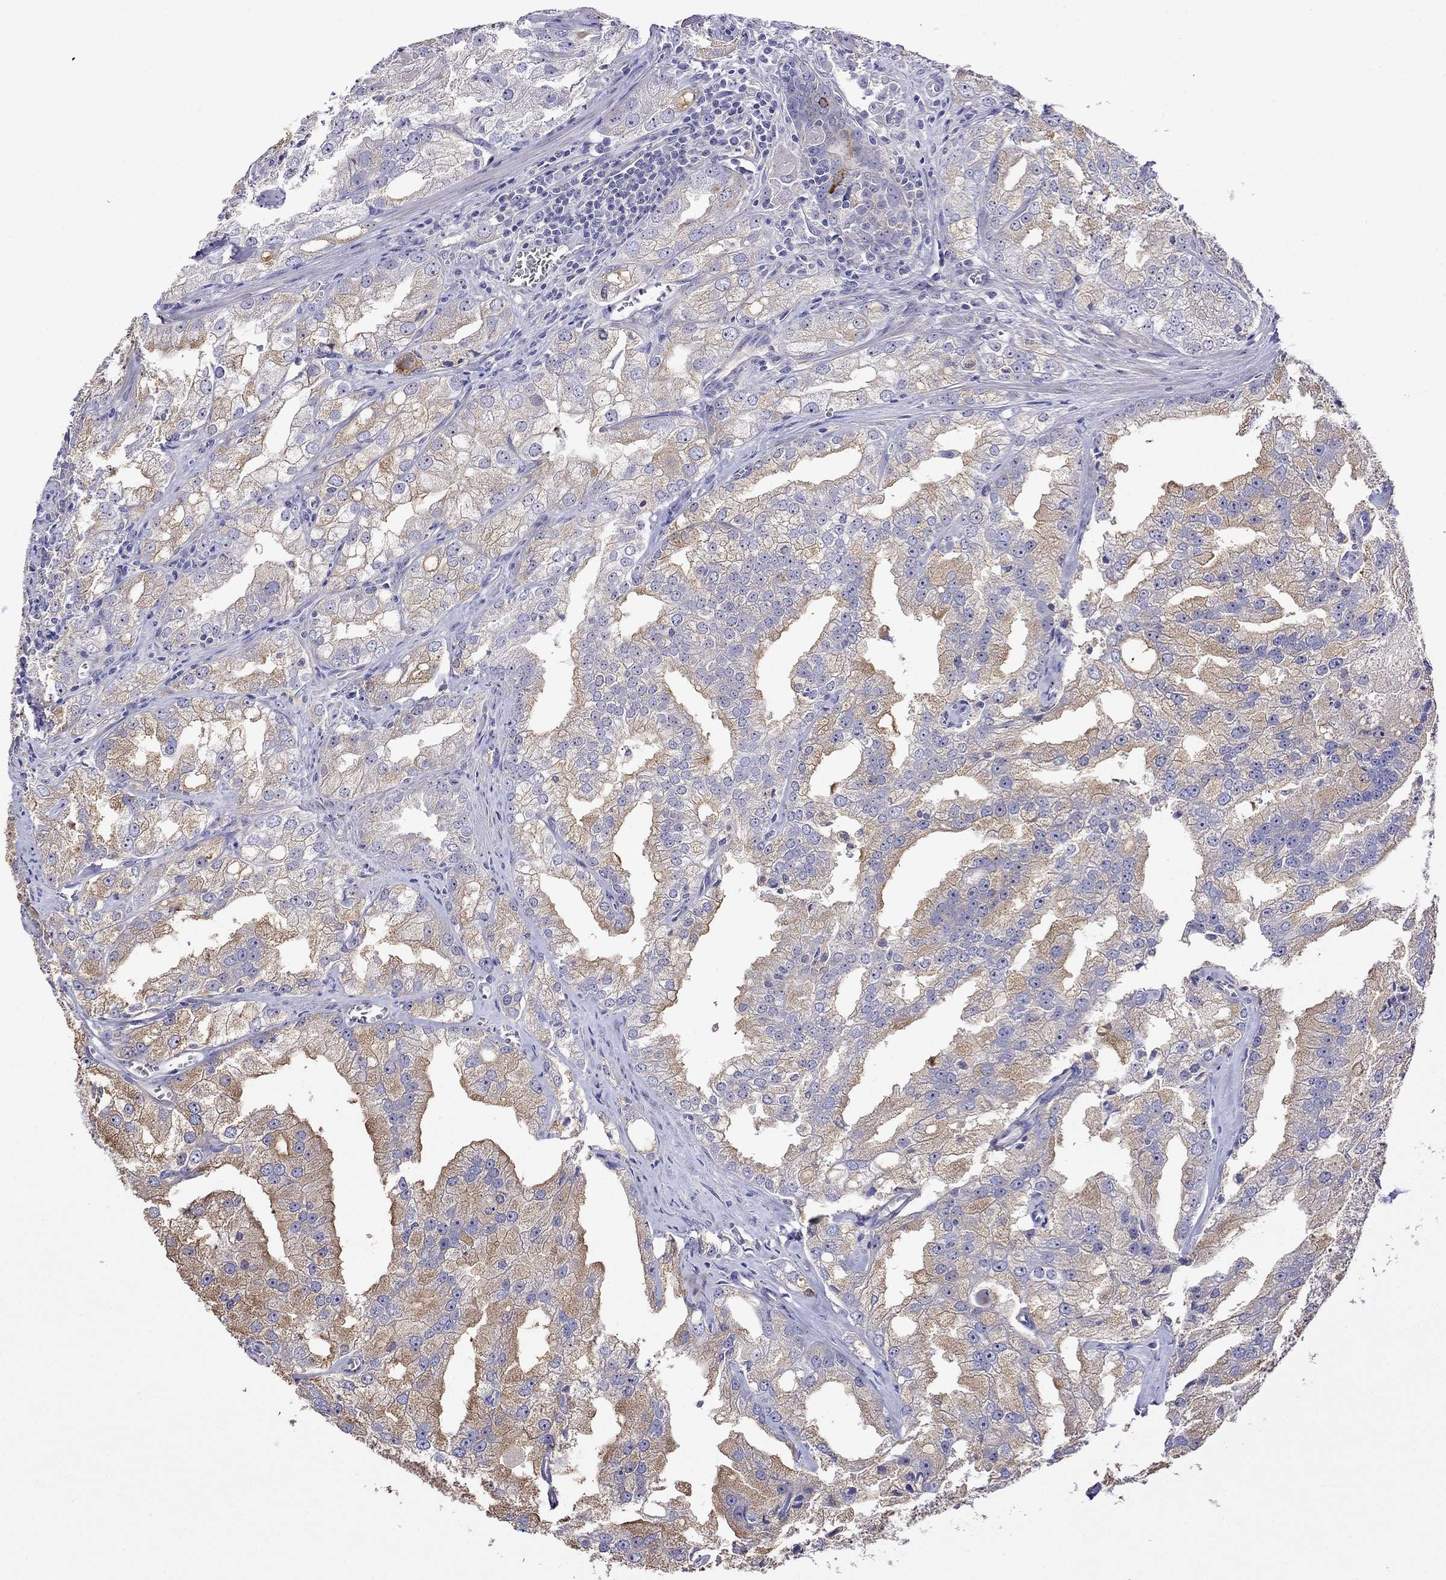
{"staining": {"intensity": "moderate", "quantity": "25%-75%", "location": "cytoplasmic/membranous"}, "tissue": "prostate cancer", "cell_type": "Tumor cells", "image_type": "cancer", "snomed": [{"axis": "morphology", "description": "Adenocarcinoma, NOS"}, {"axis": "topography", "description": "Prostate"}], "caption": "IHC histopathology image of neoplastic tissue: human prostate cancer stained using immunohistochemistry demonstrates medium levels of moderate protein expression localized specifically in the cytoplasmic/membranous of tumor cells, appearing as a cytoplasmic/membranous brown color.", "gene": "SCG2", "patient": {"sex": "male", "age": 70}}